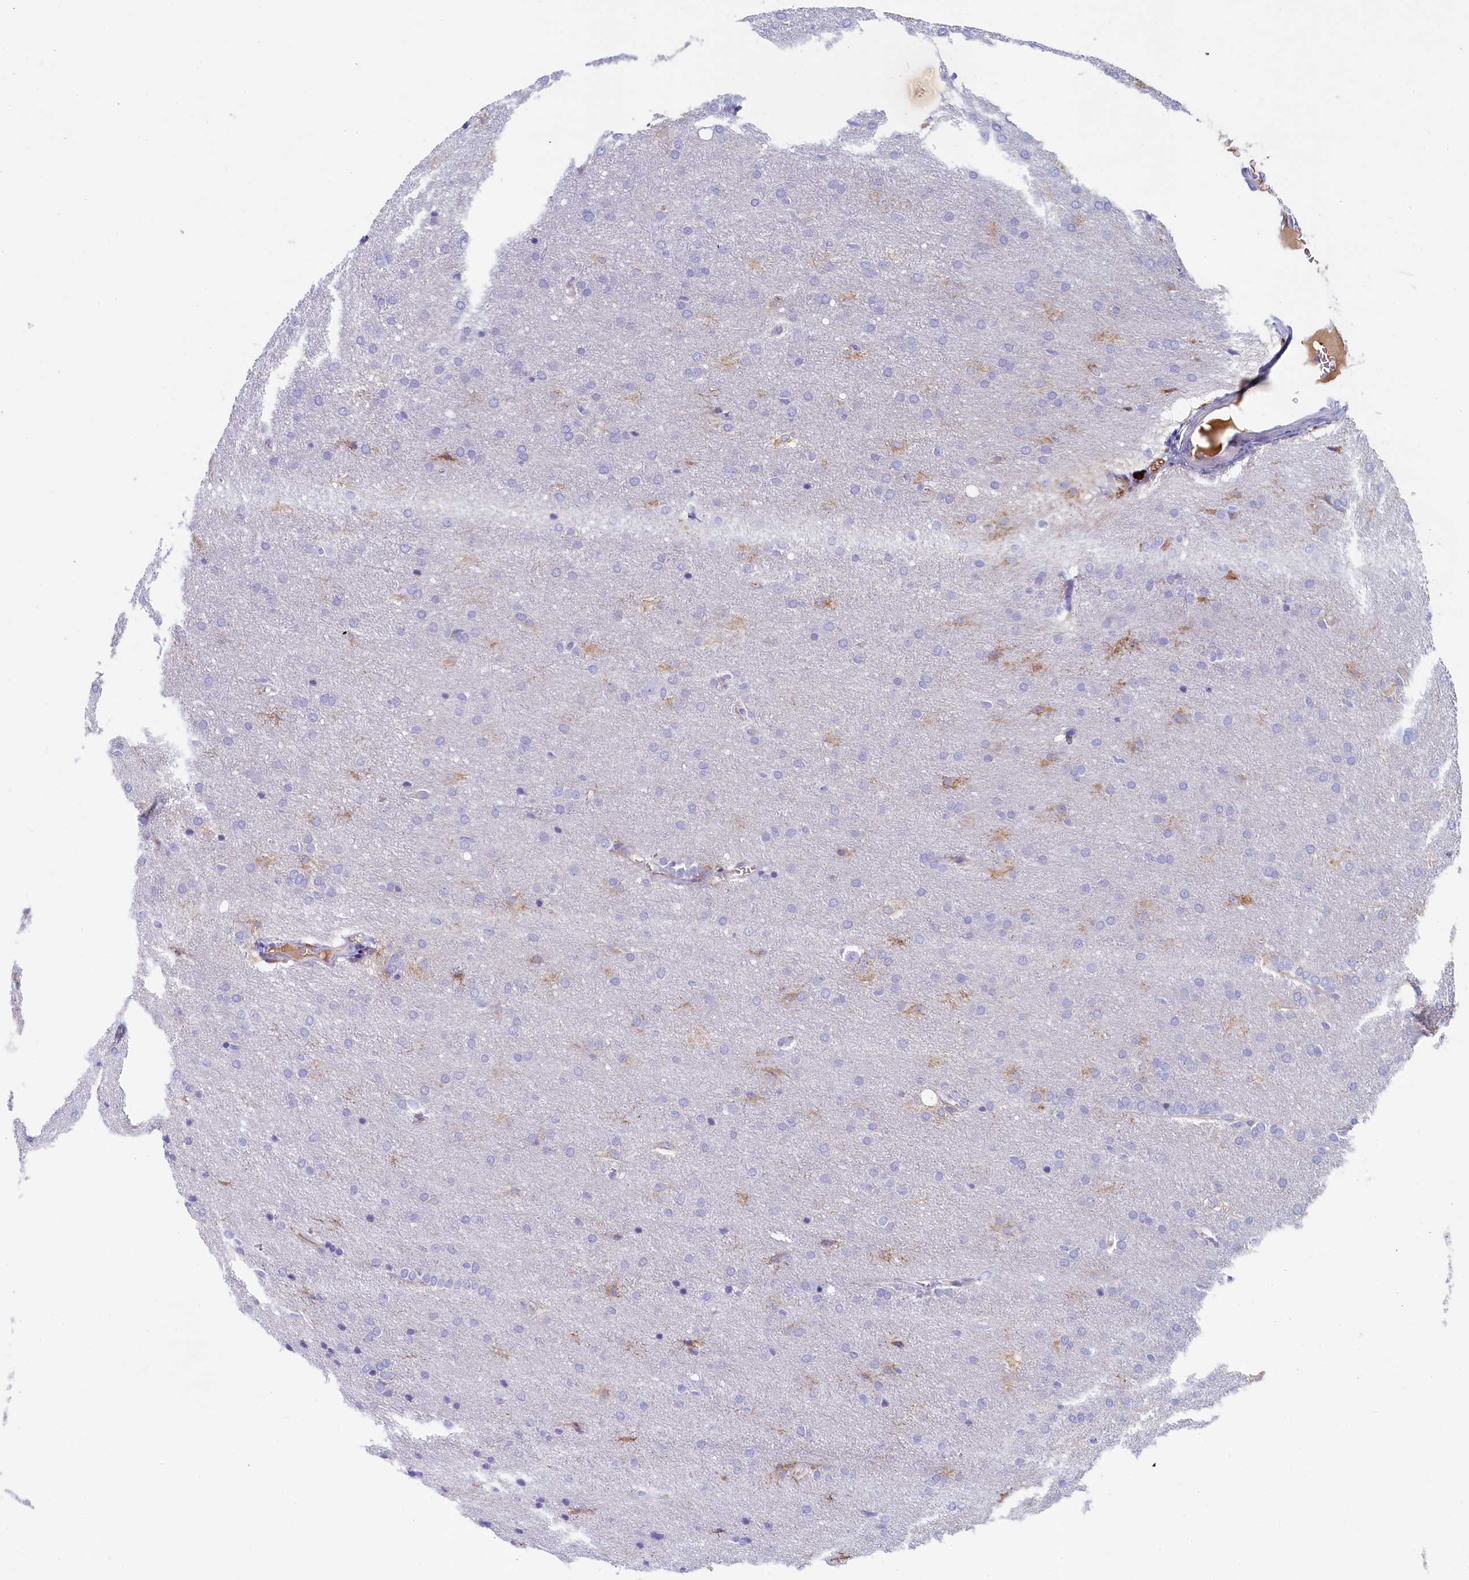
{"staining": {"intensity": "negative", "quantity": "none", "location": "none"}, "tissue": "glioma", "cell_type": "Tumor cells", "image_type": "cancer", "snomed": [{"axis": "morphology", "description": "Glioma, malignant, Low grade"}, {"axis": "topography", "description": "Brain"}], "caption": "Human malignant glioma (low-grade) stained for a protein using IHC reveals no positivity in tumor cells.", "gene": "GUCA1C", "patient": {"sex": "female", "age": 32}}